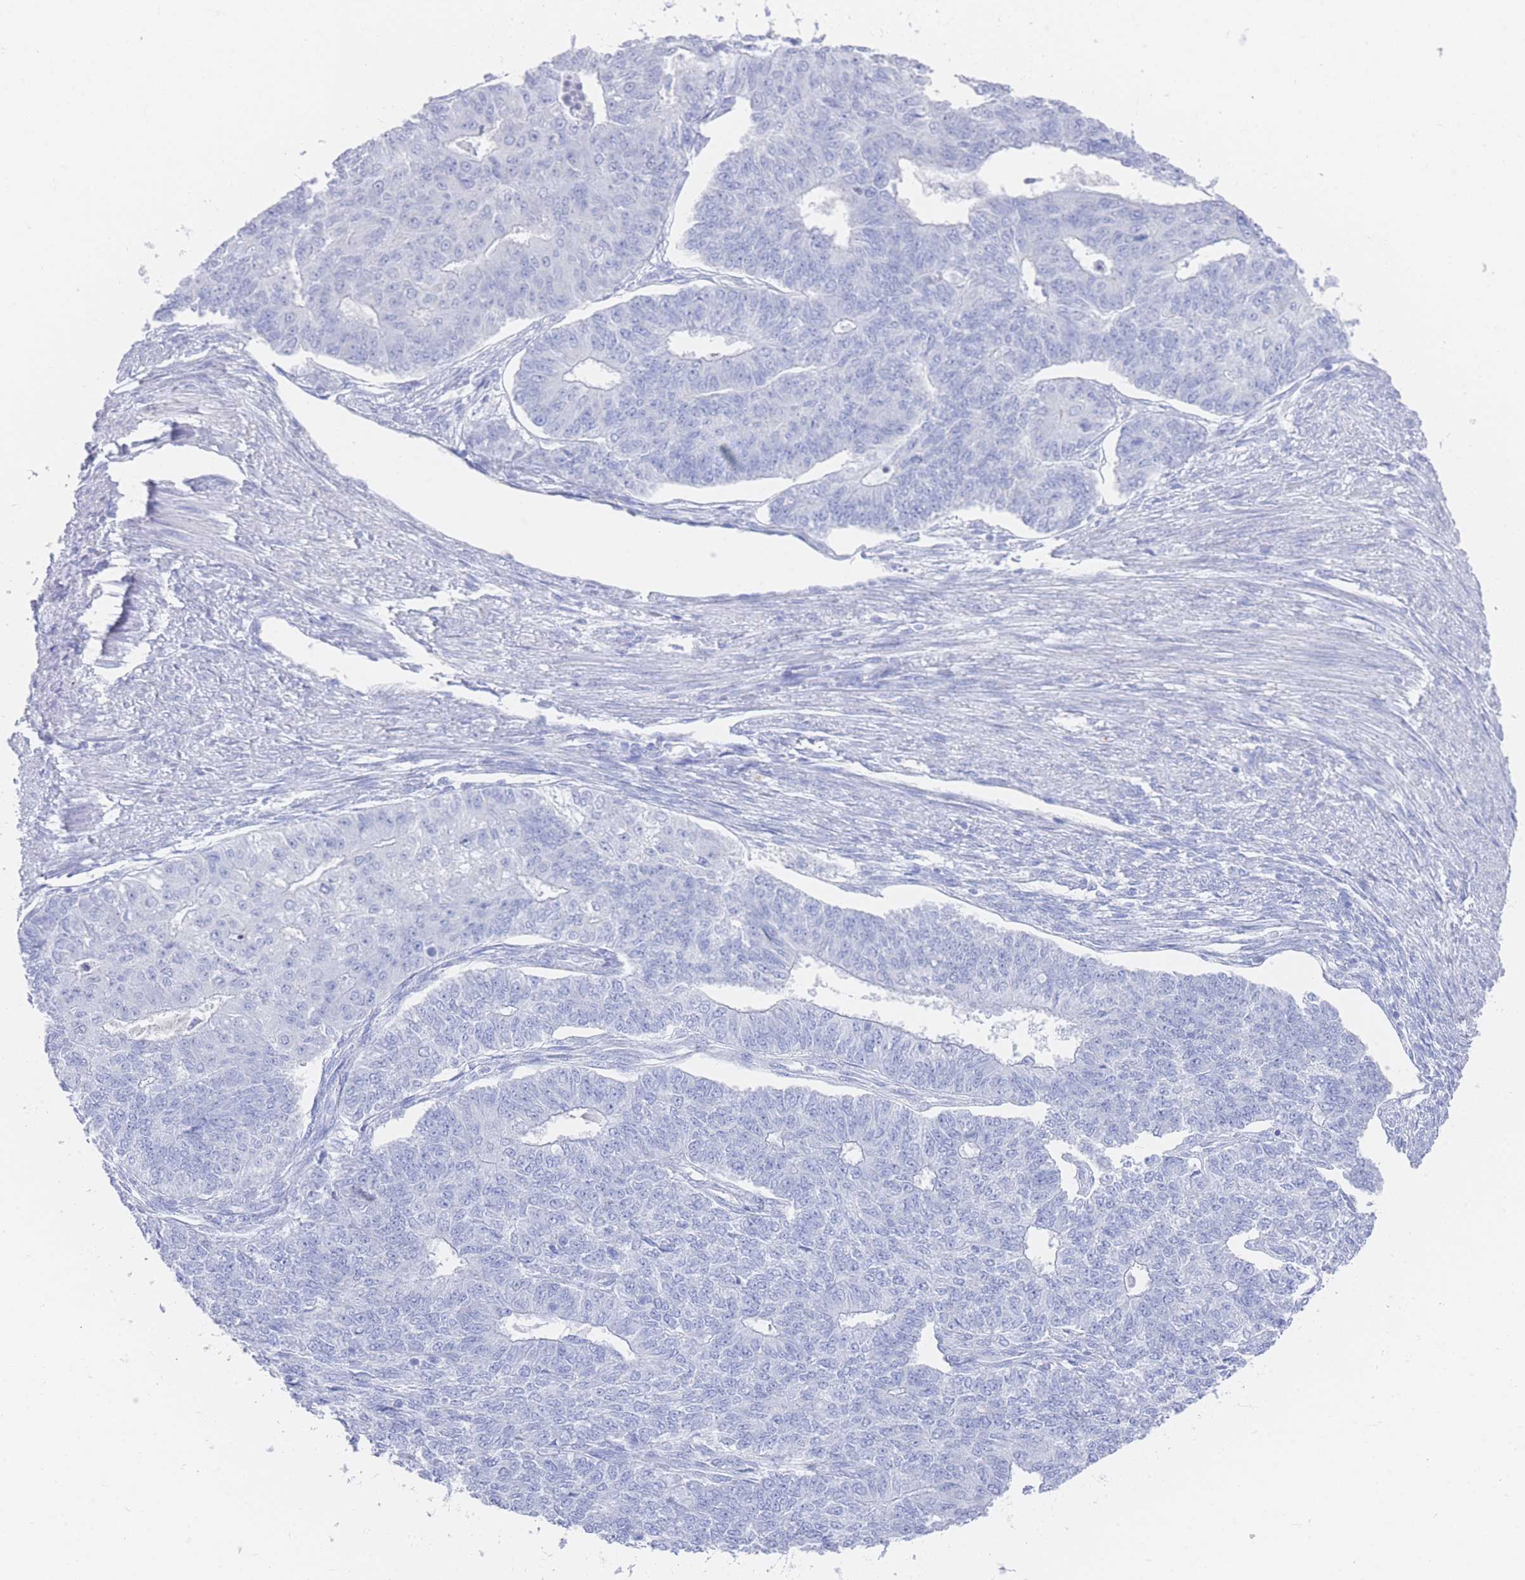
{"staining": {"intensity": "negative", "quantity": "none", "location": "none"}, "tissue": "endometrial cancer", "cell_type": "Tumor cells", "image_type": "cancer", "snomed": [{"axis": "morphology", "description": "Adenocarcinoma, NOS"}, {"axis": "topography", "description": "Endometrium"}], "caption": "Immunohistochemistry (IHC) of endometrial adenocarcinoma demonstrates no staining in tumor cells.", "gene": "LRRC37A", "patient": {"sex": "female", "age": 32}}